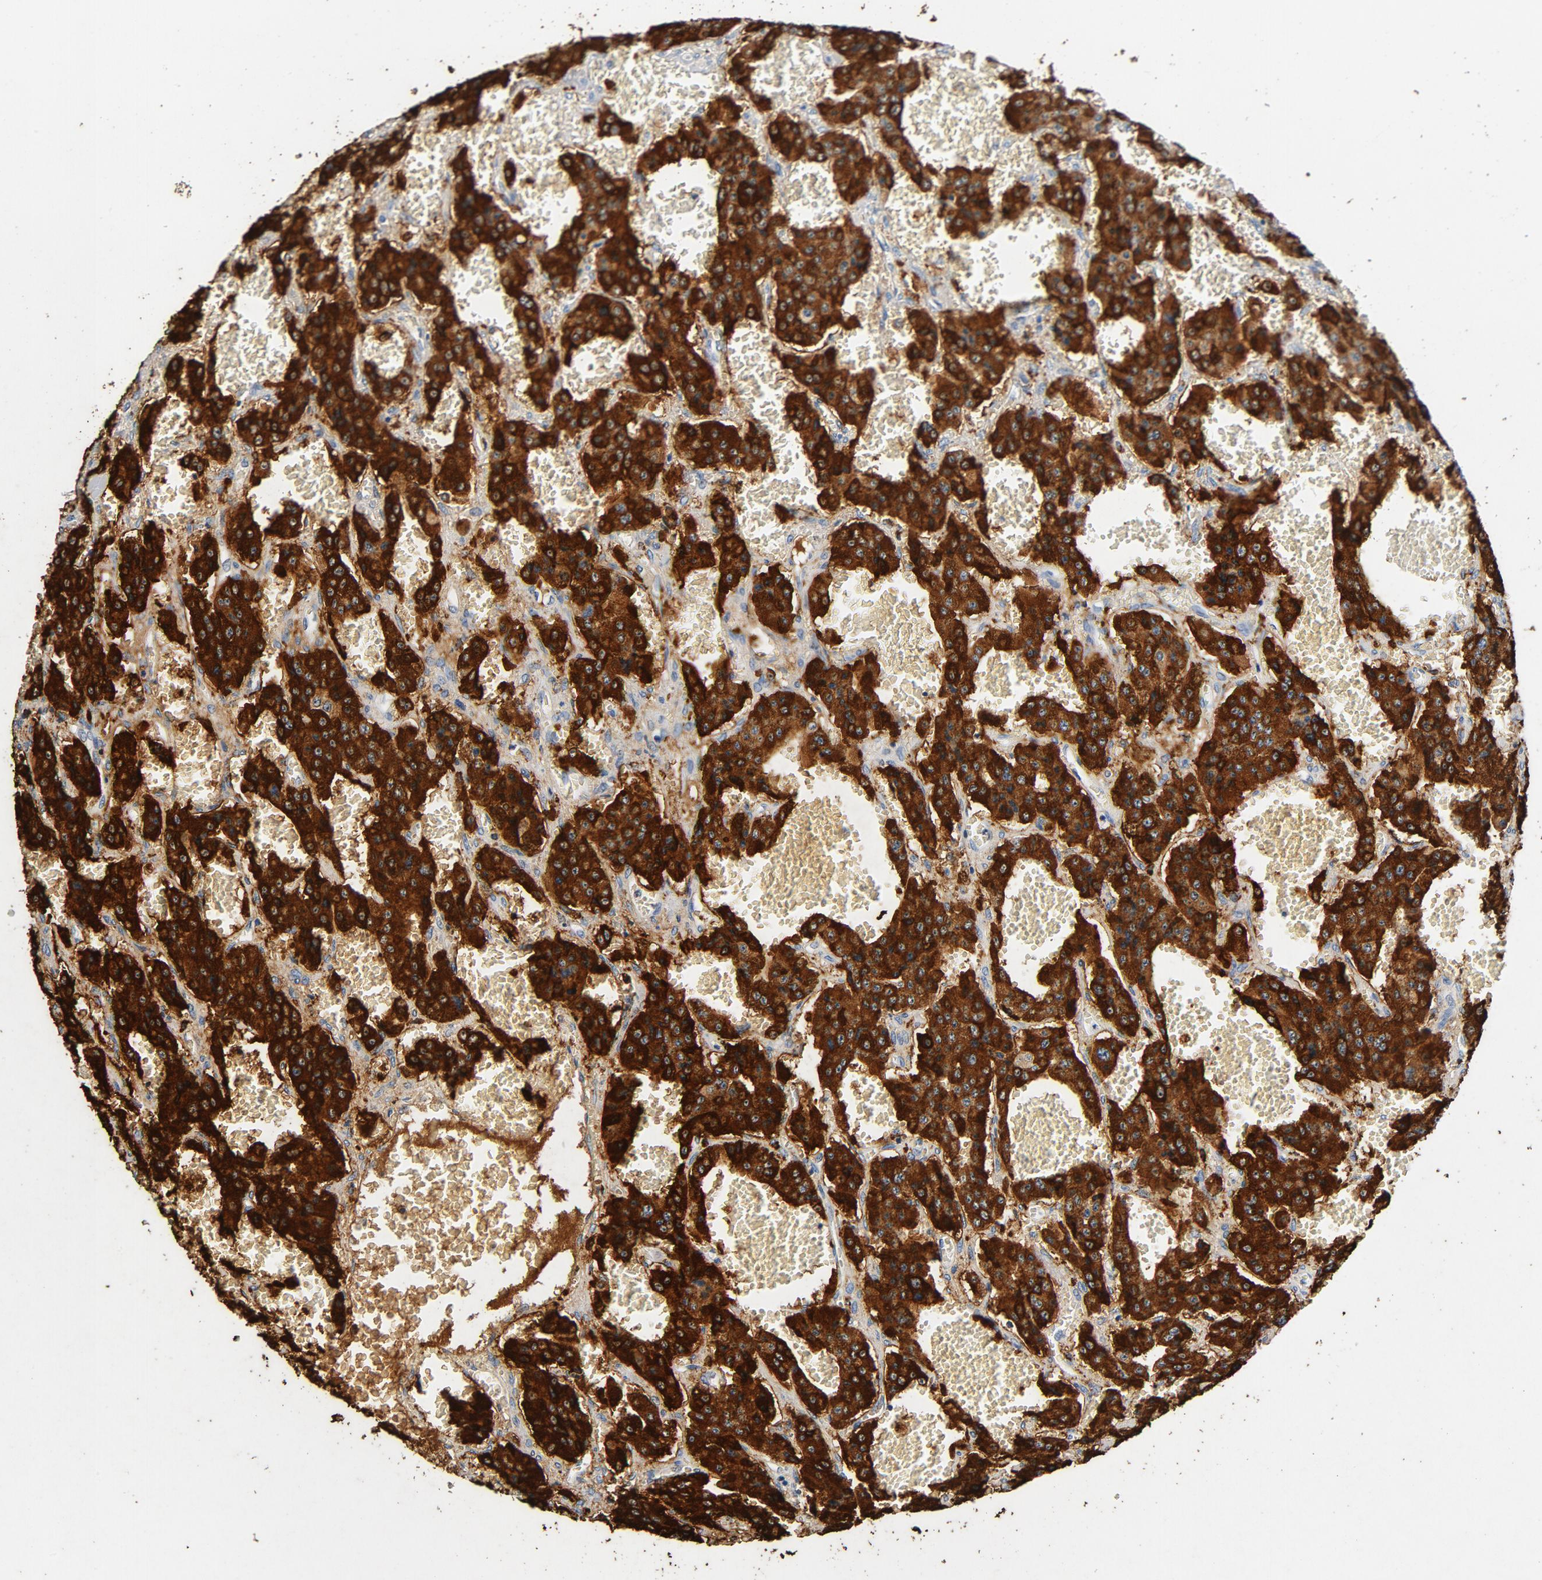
{"staining": {"intensity": "strong", "quantity": ">75%", "location": "cytoplasmic/membranous"}, "tissue": "carcinoid", "cell_type": "Tumor cells", "image_type": "cancer", "snomed": [{"axis": "morphology", "description": "Carcinoid, malignant, NOS"}, {"axis": "topography", "description": "Small intestine"}], "caption": "There is high levels of strong cytoplasmic/membranous staining in tumor cells of carcinoid, as demonstrated by immunohistochemical staining (brown color).", "gene": "PTPRB", "patient": {"sex": "male", "age": 52}}